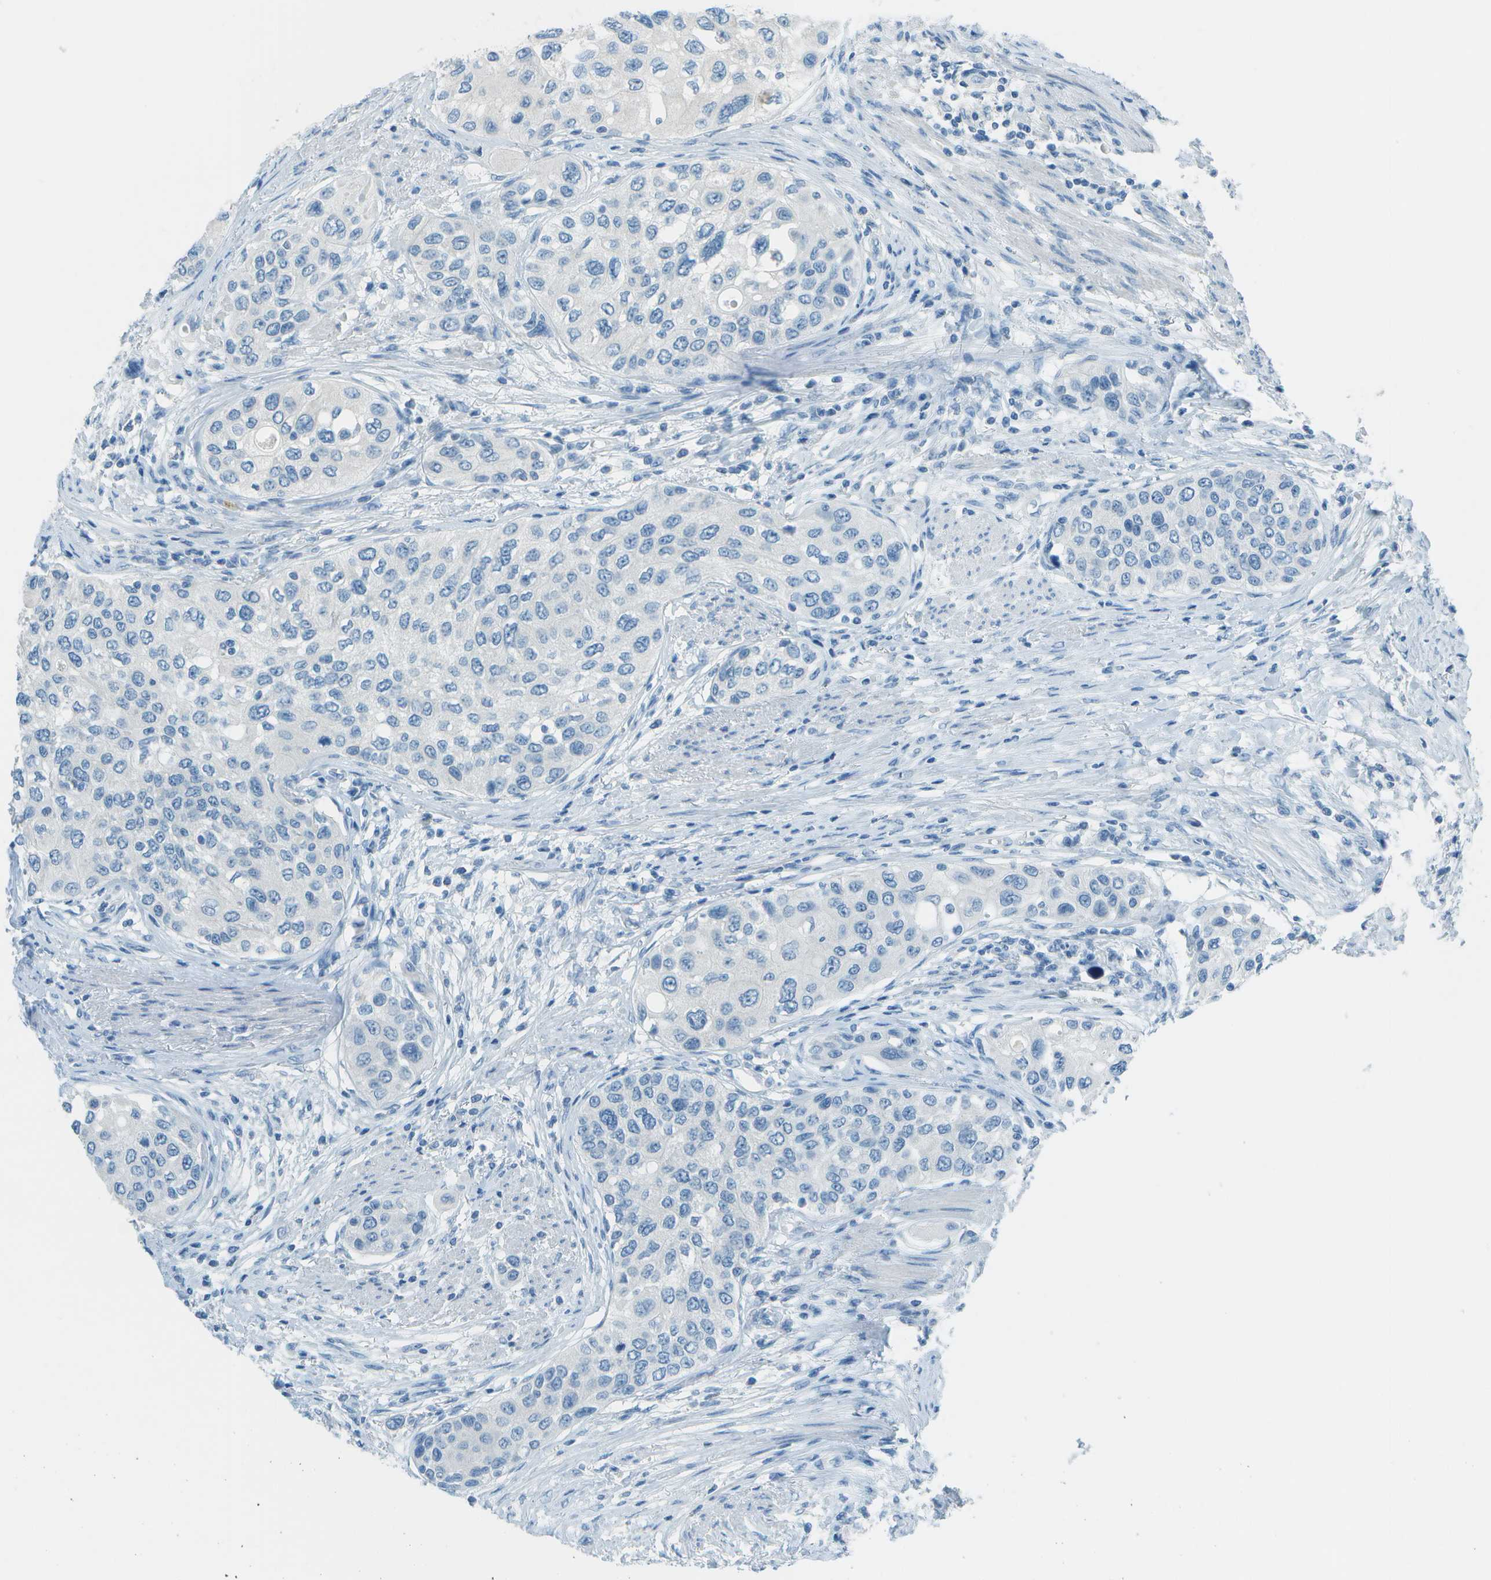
{"staining": {"intensity": "negative", "quantity": "none", "location": "none"}, "tissue": "urothelial cancer", "cell_type": "Tumor cells", "image_type": "cancer", "snomed": [{"axis": "morphology", "description": "Urothelial carcinoma, High grade"}, {"axis": "topography", "description": "Urinary bladder"}], "caption": "Protein analysis of urothelial carcinoma (high-grade) displays no significant expression in tumor cells. (Stains: DAB immunohistochemistry with hematoxylin counter stain, Microscopy: brightfield microscopy at high magnification).", "gene": "FGF1", "patient": {"sex": "female", "age": 56}}